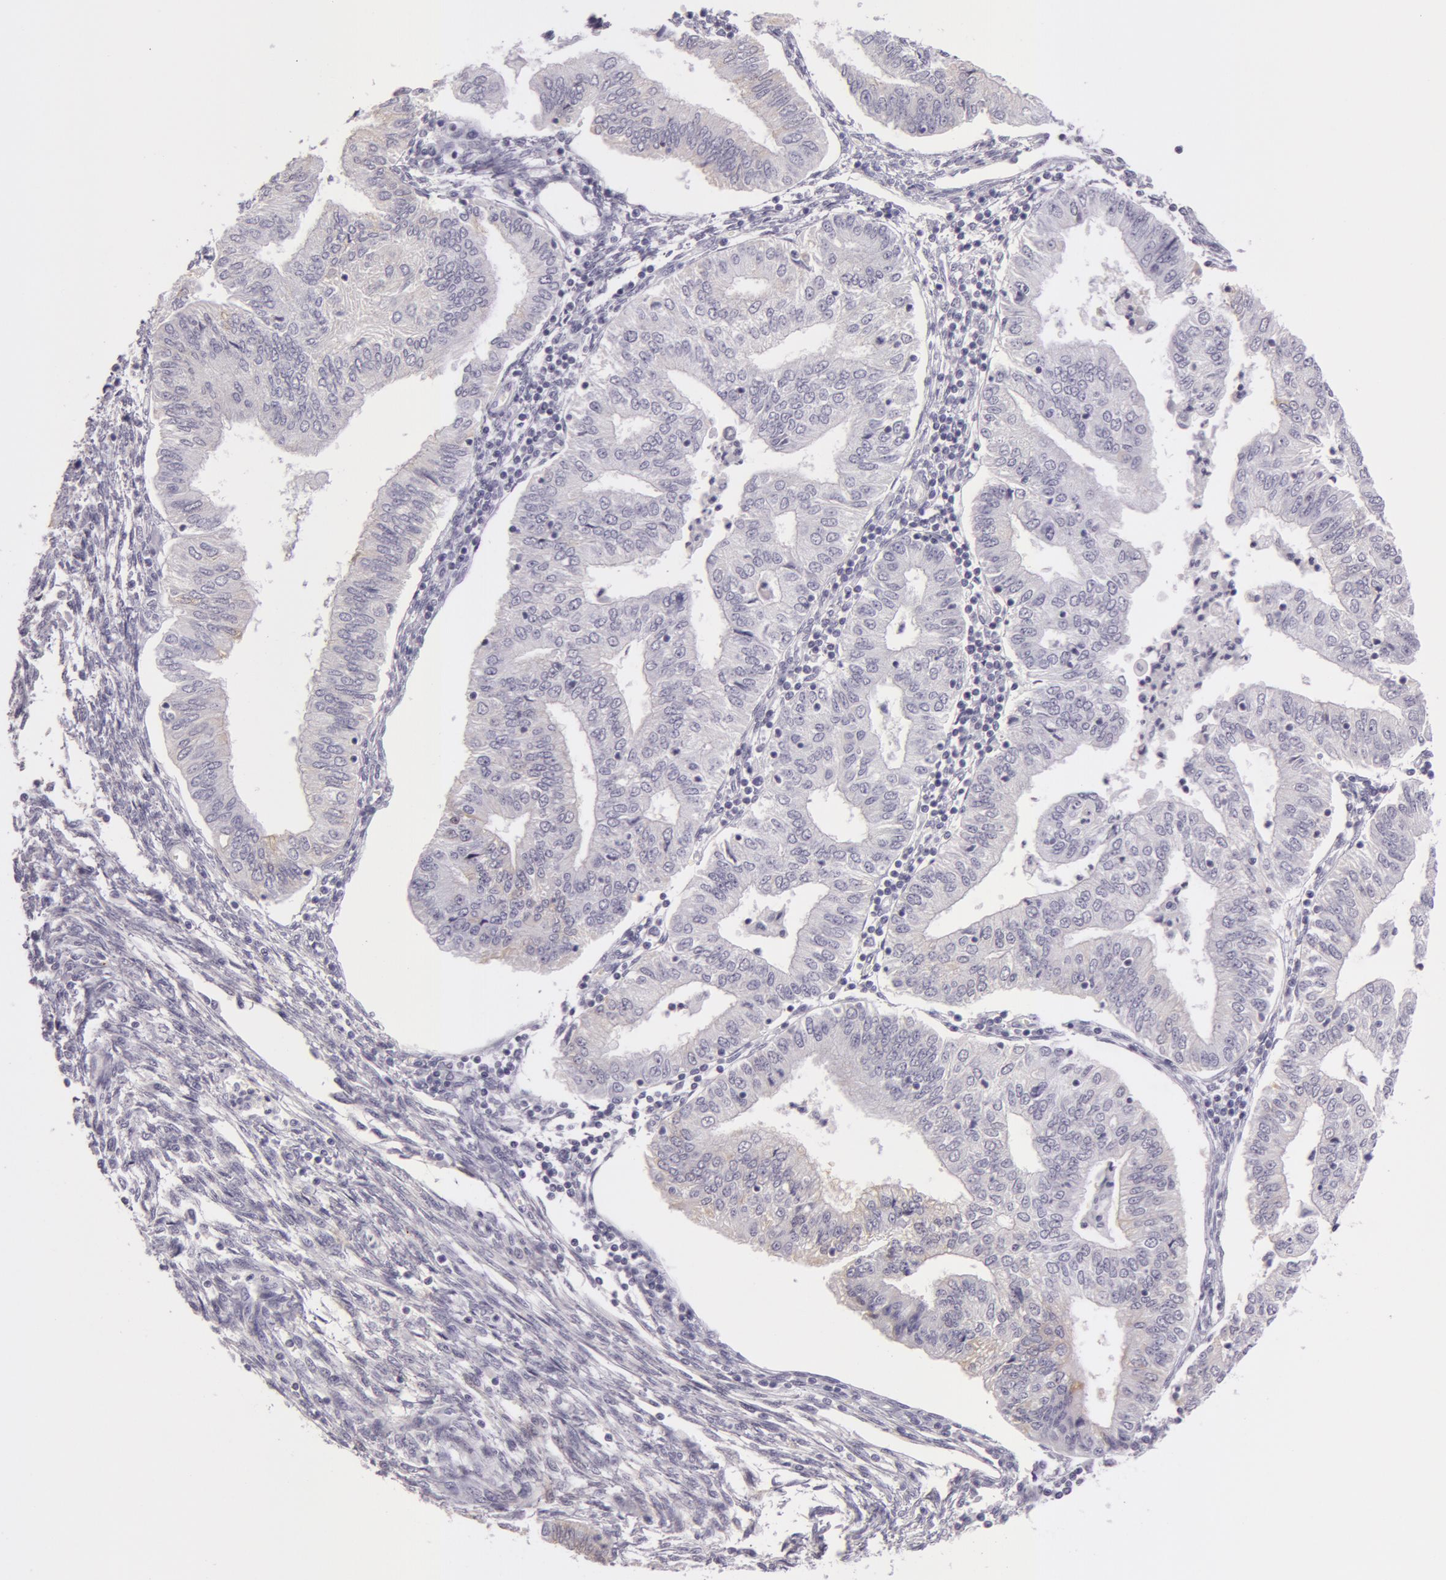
{"staining": {"intensity": "negative", "quantity": "none", "location": "none"}, "tissue": "endometrial cancer", "cell_type": "Tumor cells", "image_type": "cancer", "snomed": [{"axis": "morphology", "description": "Adenocarcinoma, NOS"}, {"axis": "topography", "description": "Endometrium"}], "caption": "Immunohistochemistry micrograph of neoplastic tissue: human adenocarcinoma (endometrial) stained with DAB (3,3'-diaminobenzidine) shows no significant protein positivity in tumor cells. (DAB IHC with hematoxylin counter stain).", "gene": "CKB", "patient": {"sex": "female", "age": 51}}